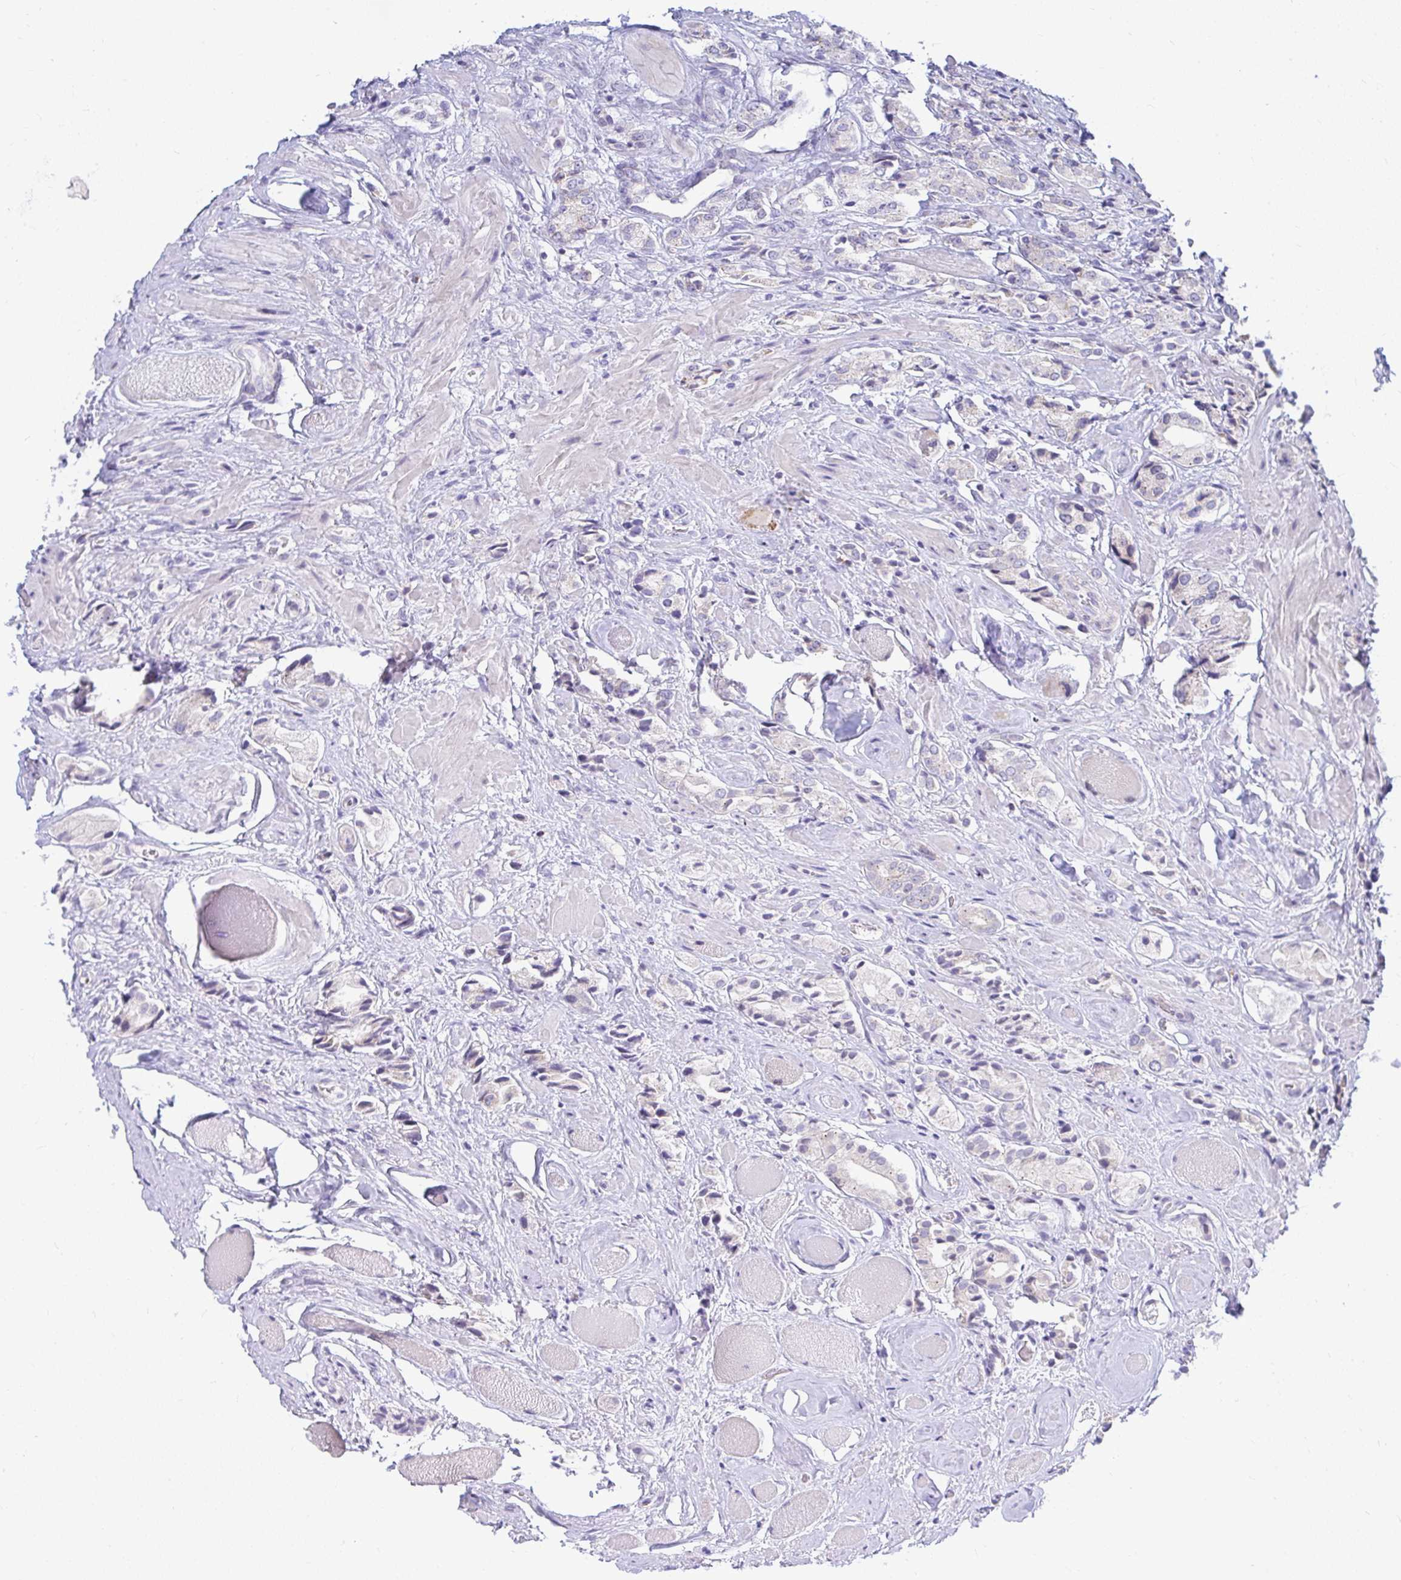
{"staining": {"intensity": "negative", "quantity": "none", "location": "none"}, "tissue": "prostate cancer", "cell_type": "Tumor cells", "image_type": "cancer", "snomed": [{"axis": "morphology", "description": "Adenocarcinoma, High grade"}, {"axis": "topography", "description": "Prostate and seminal vesicle, NOS"}], "caption": "Immunohistochemical staining of prostate cancer (adenocarcinoma (high-grade)) reveals no significant expression in tumor cells.", "gene": "RADIL", "patient": {"sex": "male", "age": 64}}